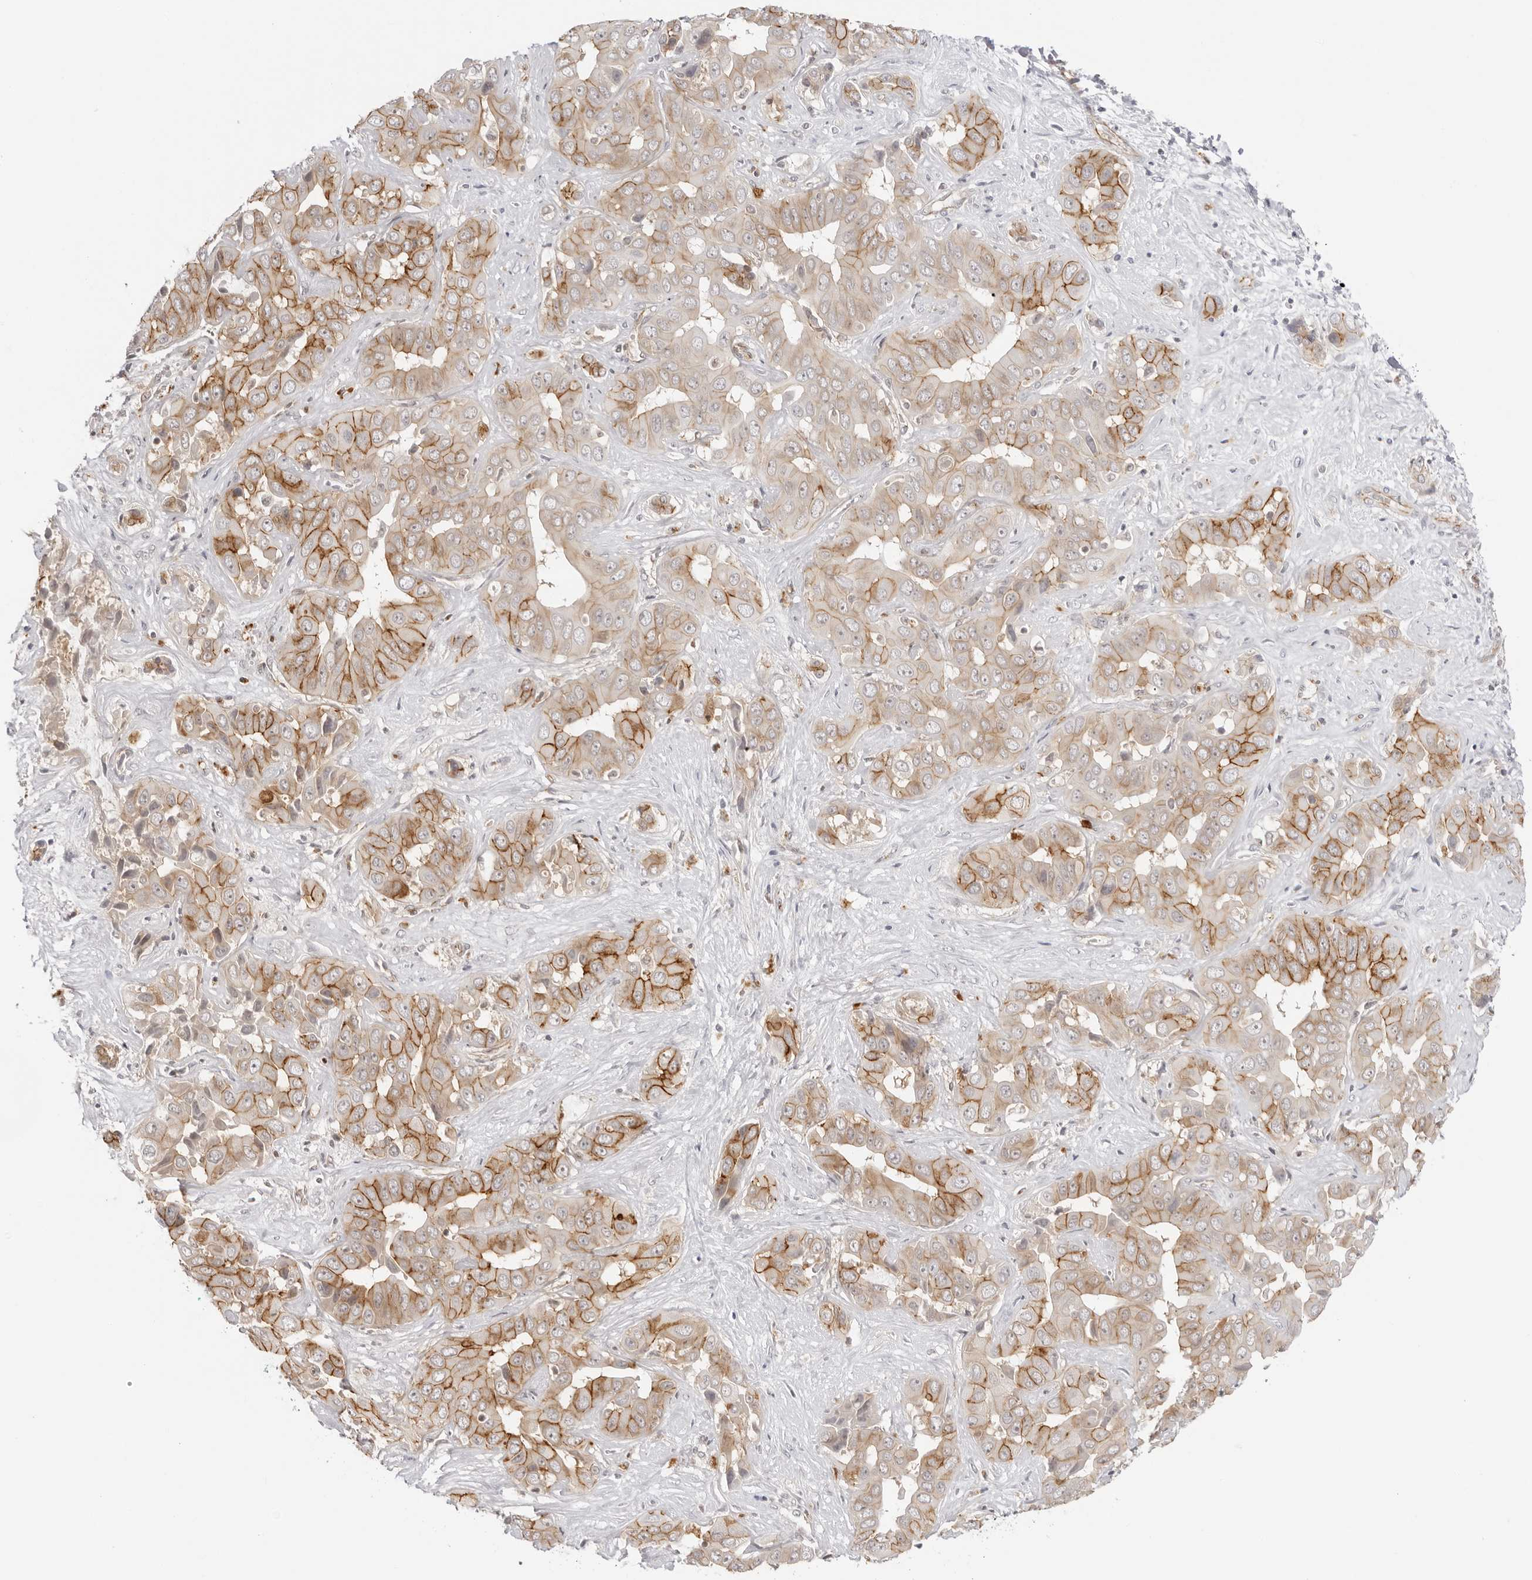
{"staining": {"intensity": "moderate", "quantity": ">75%", "location": "cytoplasmic/membranous"}, "tissue": "liver cancer", "cell_type": "Tumor cells", "image_type": "cancer", "snomed": [{"axis": "morphology", "description": "Cholangiocarcinoma"}, {"axis": "topography", "description": "Liver"}], "caption": "Immunohistochemistry (DAB) staining of liver cancer demonstrates moderate cytoplasmic/membranous protein expression in approximately >75% of tumor cells. Using DAB (brown) and hematoxylin (blue) stains, captured at high magnification using brightfield microscopy.", "gene": "TRAPPC3", "patient": {"sex": "female", "age": 52}}